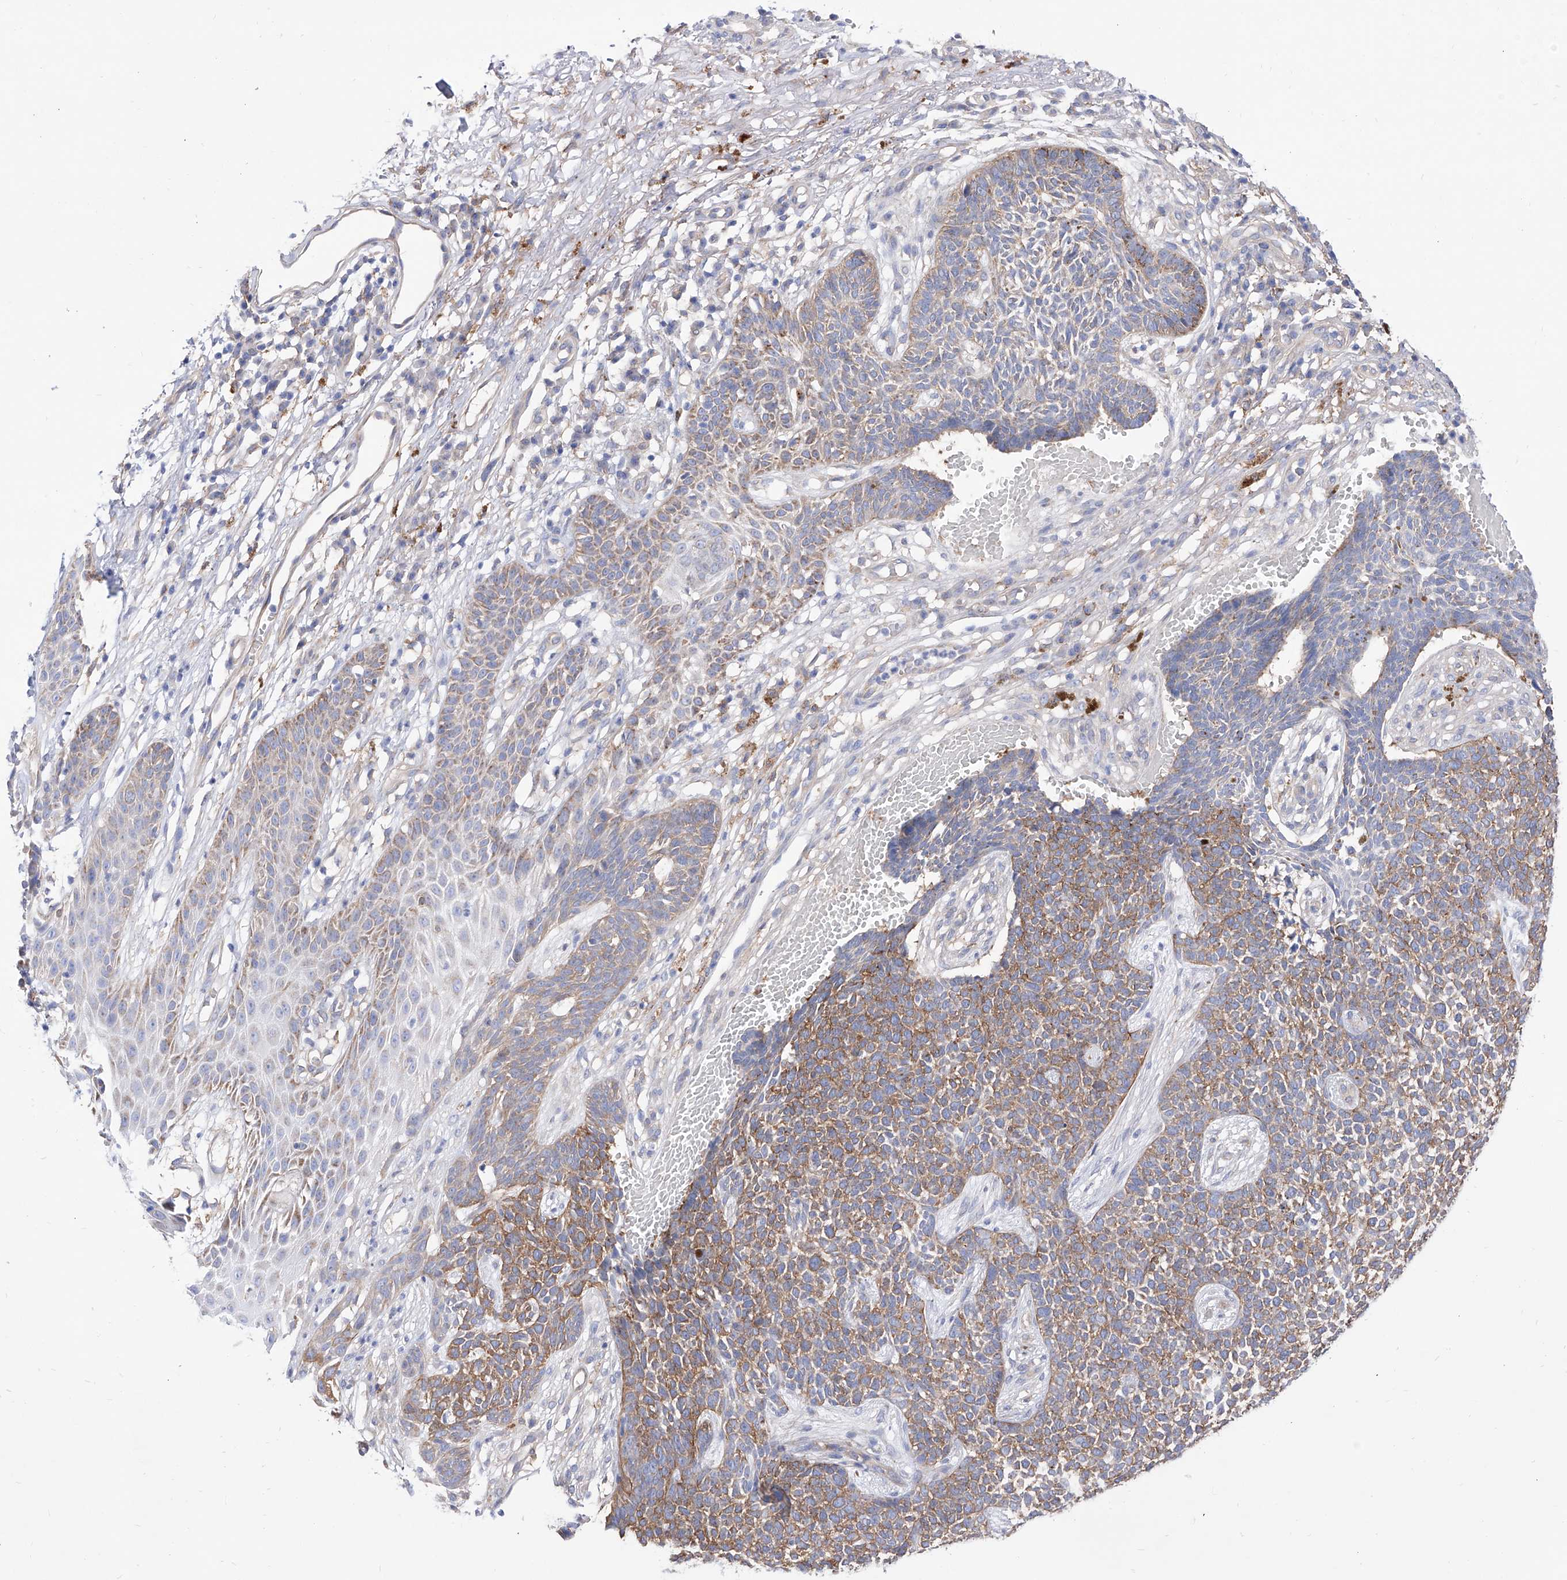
{"staining": {"intensity": "moderate", "quantity": ">75%", "location": "cytoplasmic/membranous"}, "tissue": "skin cancer", "cell_type": "Tumor cells", "image_type": "cancer", "snomed": [{"axis": "morphology", "description": "Basal cell carcinoma"}, {"axis": "topography", "description": "Skin"}], "caption": "Human basal cell carcinoma (skin) stained with a brown dye shows moderate cytoplasmic/membranous positive positivity in approximately >75% of tumor cells.", "gene": "ZNF653", "patient": {"sex": "female", "age": 84}}